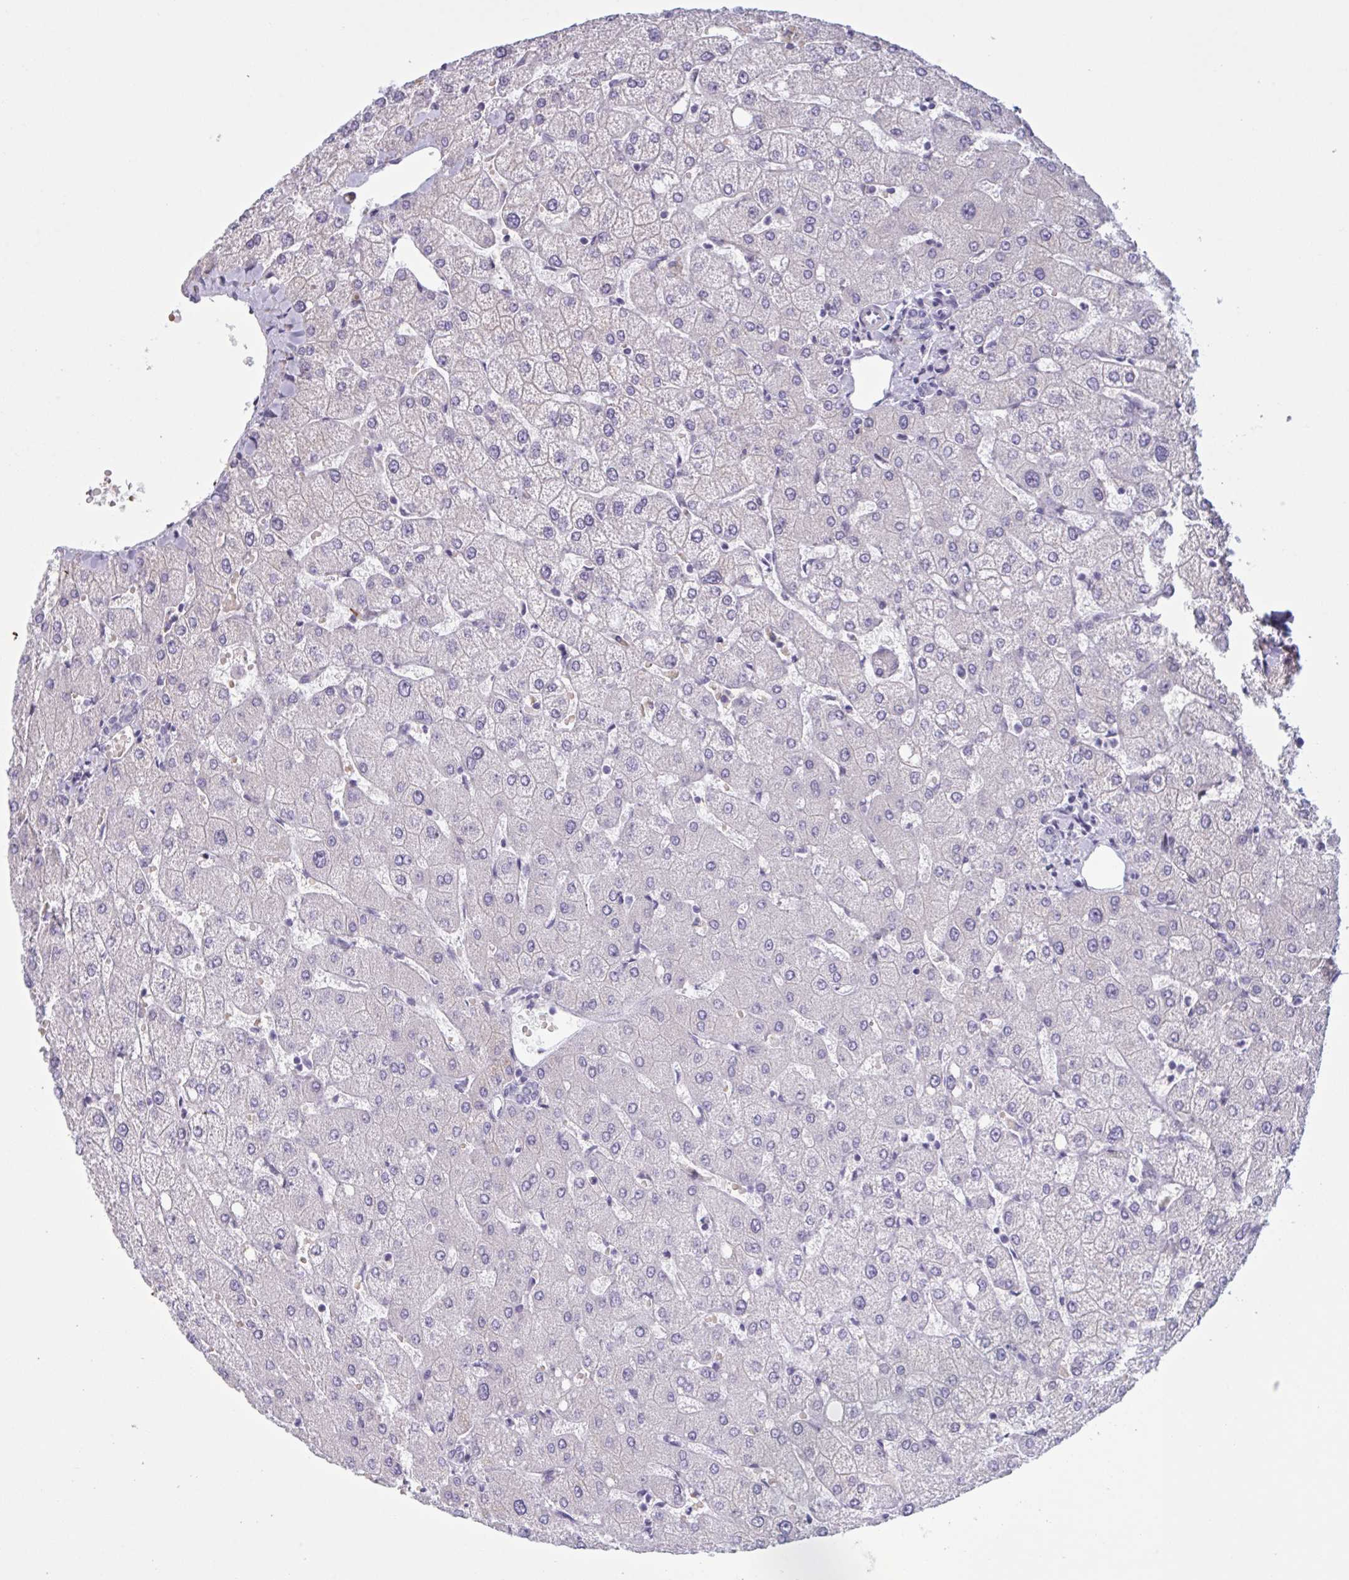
{"staining": {"intensity": "negative", "quantity": "none", "location": "none"}, "tissue": "liver", "cell_type": "Cholangiocytes", "image_type": "normal", "snomed": [{"axis": "morphology", "description": "Normal tissue, NOS"}, {"axis": "topography", "description": "Liver"}], "caption": "The photomicrograph shows no staining of cholangiocytes in unremarkable liver.", "gene": "HSD11B2", "patient": {"sex": "female", "age": 54}}